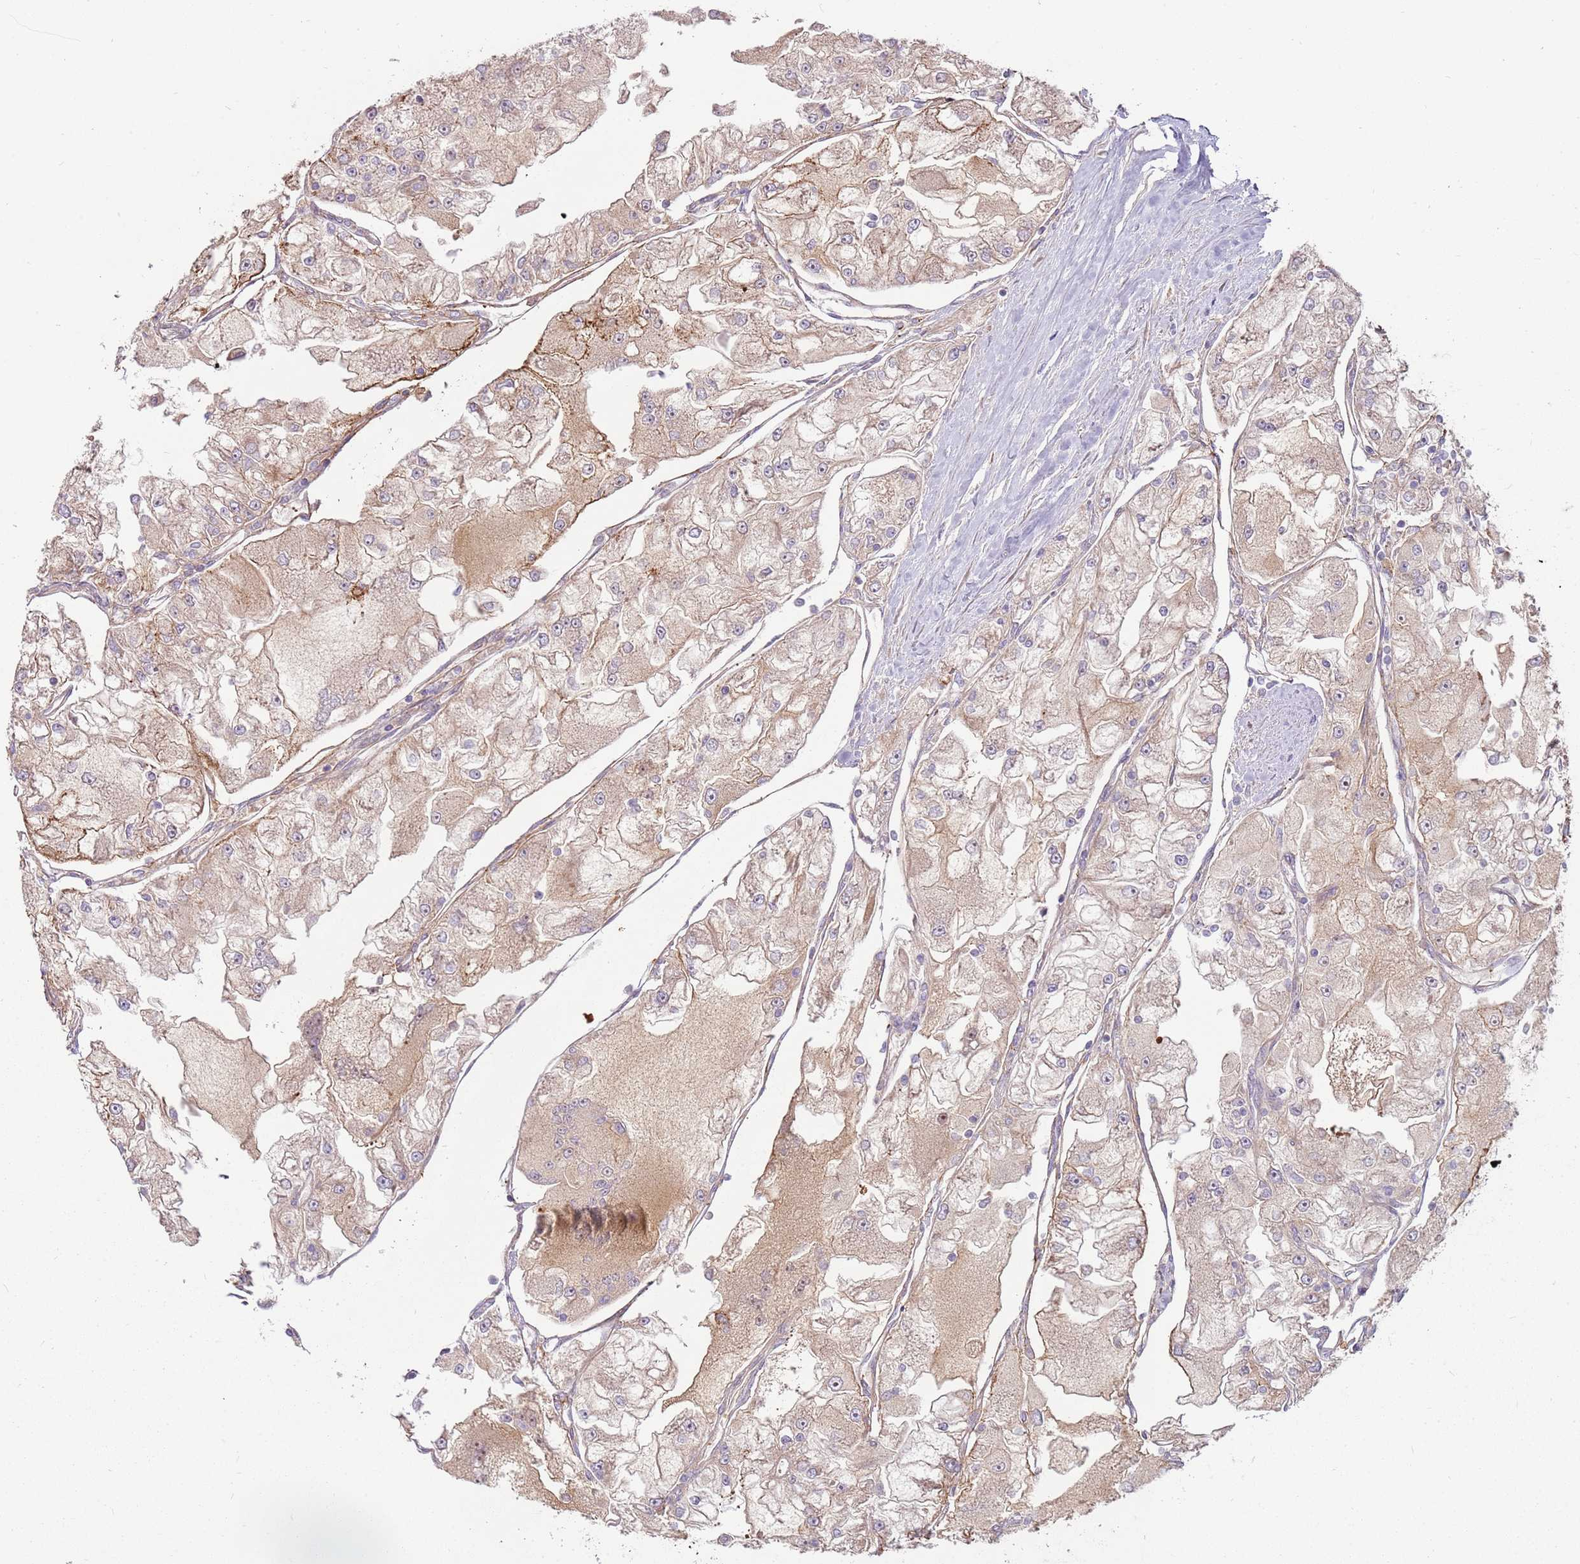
{"staining": {"intensity": "weak", "quantity": ">75%", "location": "cytoplasmic/membranous"}, "tissue": "renal cancer", "cell_type": "Tumor cells", "image_type": "cancer", "snomed": [{"axis": "morphology", "description": "Adenocarcinoma, NOS"}, {"axis": "topography", "description": "Kidney"}], "caption": "Approximately >75% of tumor cells in renal adenocarcinoma reveal weak cytoplasmic/membranous protein staining as visualized by brown immunohistochemical staining.", "gene": "EMC1", "patient": {"sex": "female", "age": 72}}